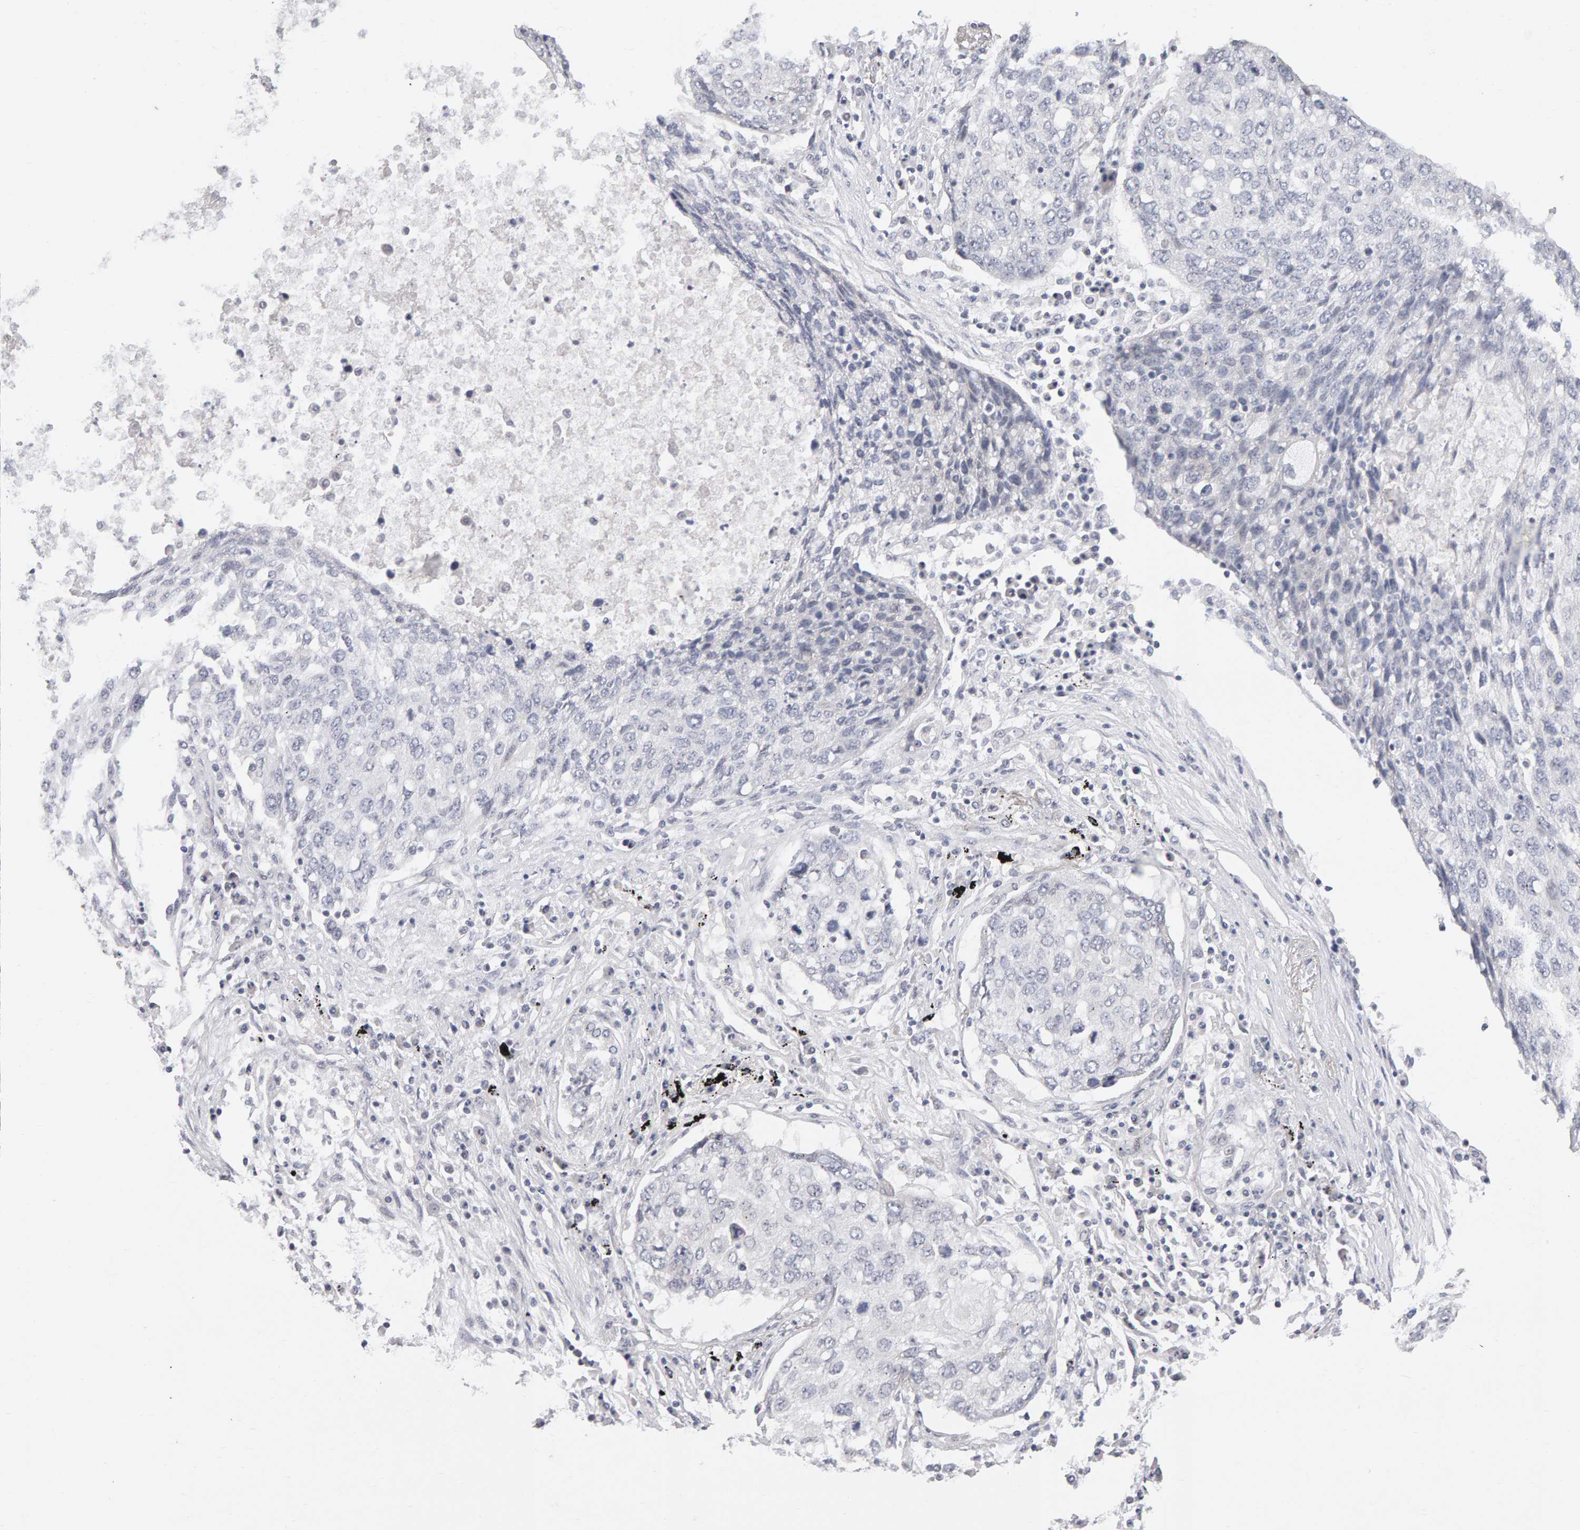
{"staining": {"intensity": "negative", "quantity": "none", "location": "none"}, "tissue": "lung cancer", "cell_type": "Tumor cells", "image_type": "cancer", "snomed": [{"axis": "morphology", "description": "Squamous cell carcinoma, NOS"}, {"axis": "topography", "description": "Lung"}], "caption": "DAB immunohistochemical staining of lung cancer (squamous cell carcinoma) displays no significant expression in tumor cells.", "gene": "HNF4A", "patient": {"sex": "female", "age": 63}}